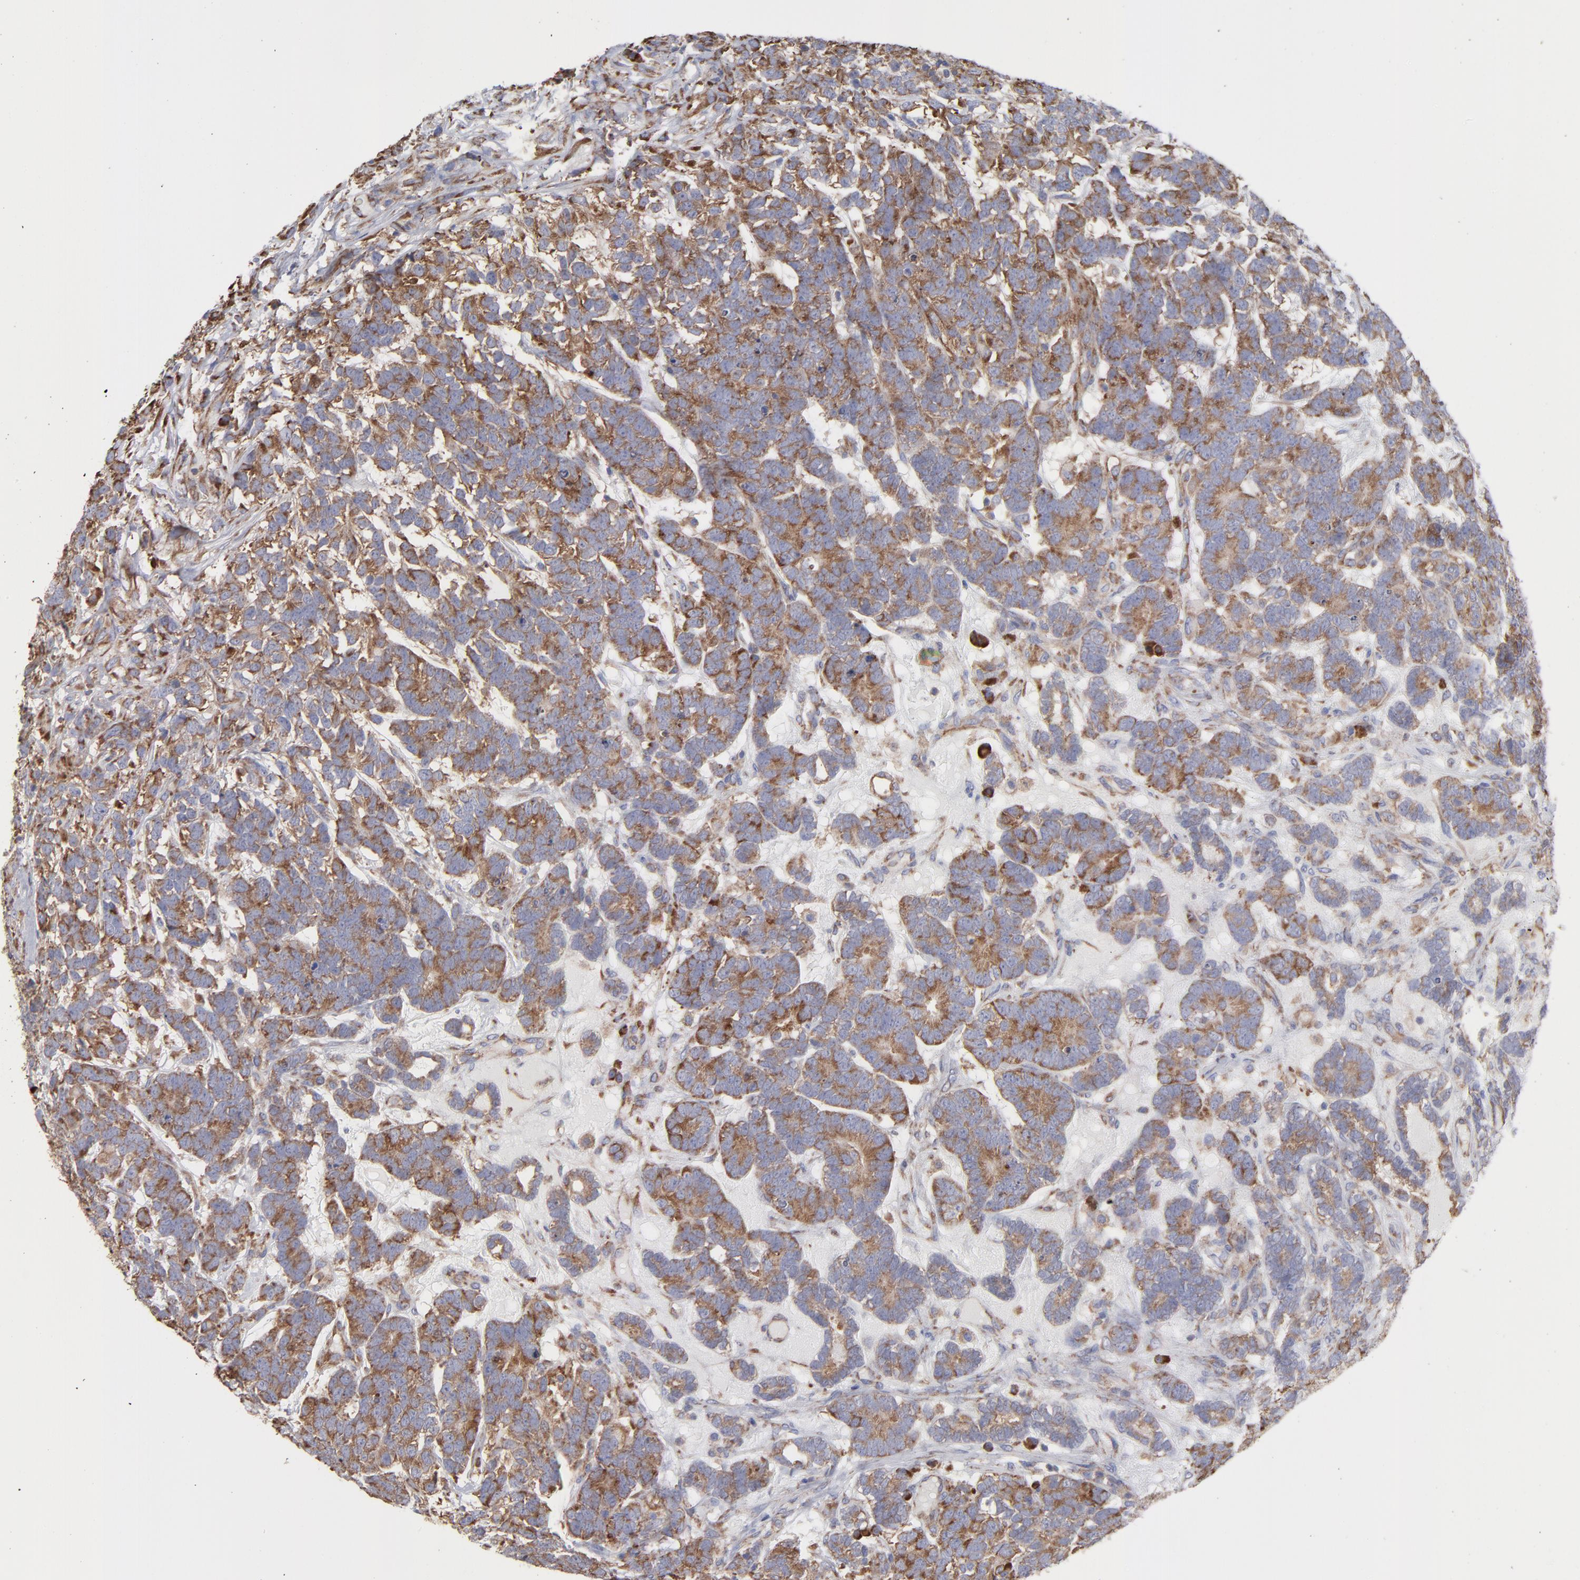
{"staining": {"intensity": "moderate", "quantity": ">75%", "location": "cytoplasmic/membranous"}, "tissue": "testis cancer", "cell_type": "Tumor cells", "image_type": "cancer", "snomed": [{"axis": "morphology", "description": "Carcinoma, Embryonal, NOS"}, {"axis": "topography", "description": "Testis"}], "caption": "This histopathology image shows immunohistochemistry staining of human testis cancer (embryonal carcinoma), with medium moderate cytoplasmic/membranous positivity in approximately >75% of tumor cells.", "gene": "RPL3", "patient": {"sex": "male", "age": 26}}